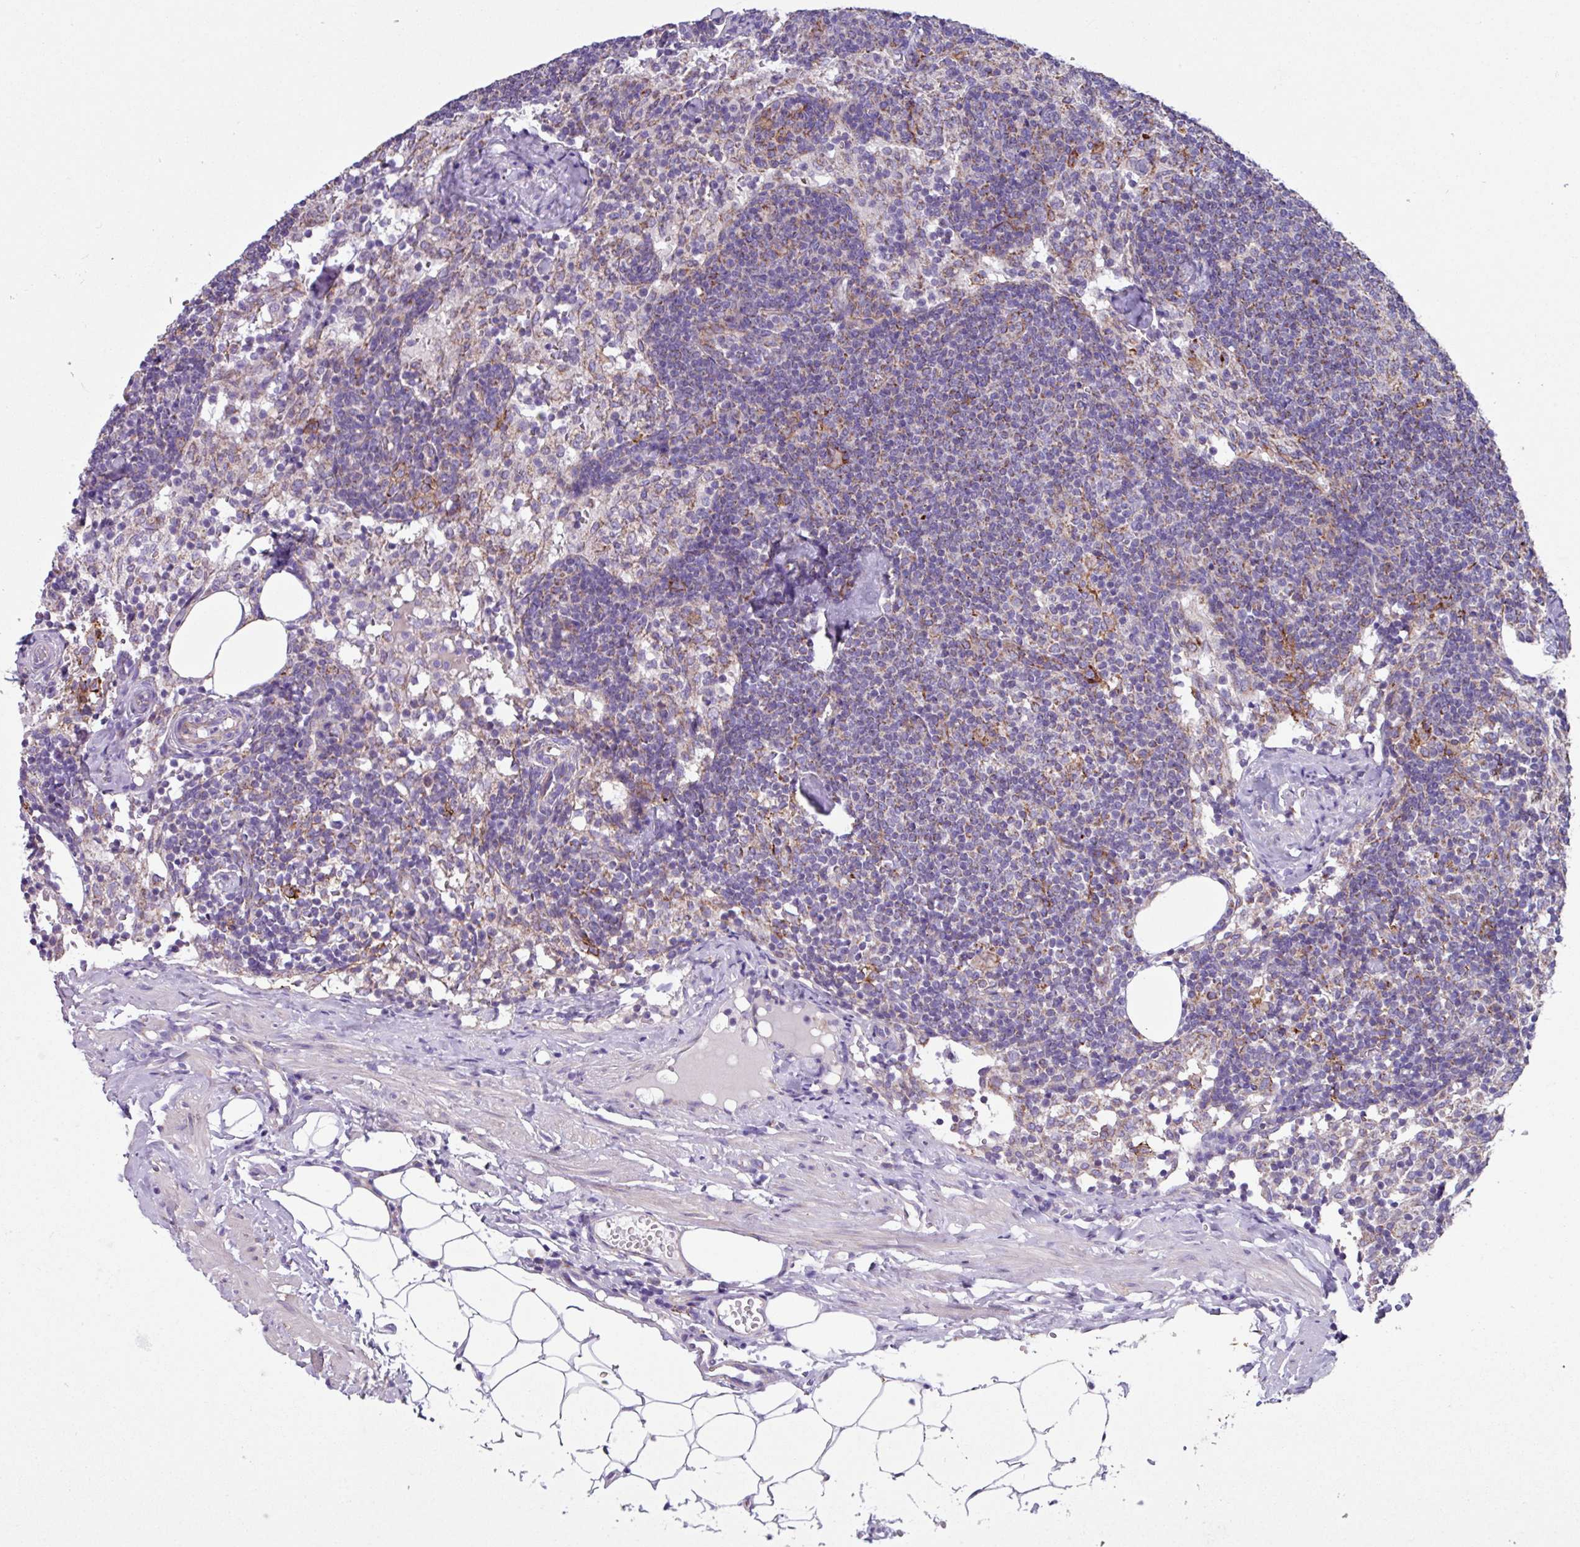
{"staining": {"intensity": "moderate", "quantity": "25%-75%", "location": "cytoplasmic/membranous"}, "tissue": "lymph node", "cell_type": "Germinal center cells", "image_type": "normal", "snomed": [{"axis": "morphology", "description": "Normal tissue, NOS"}, {"axis": "topography", "description": "Lymph node"}], "caption": "Lymph node stained with a brown dye shows moderate cytoplasmic/membranous positive expression in approximately 25%-75% of germinal center cells.", "gene": "OTULIN", "patient": {"sex": "female", "age": 52}}